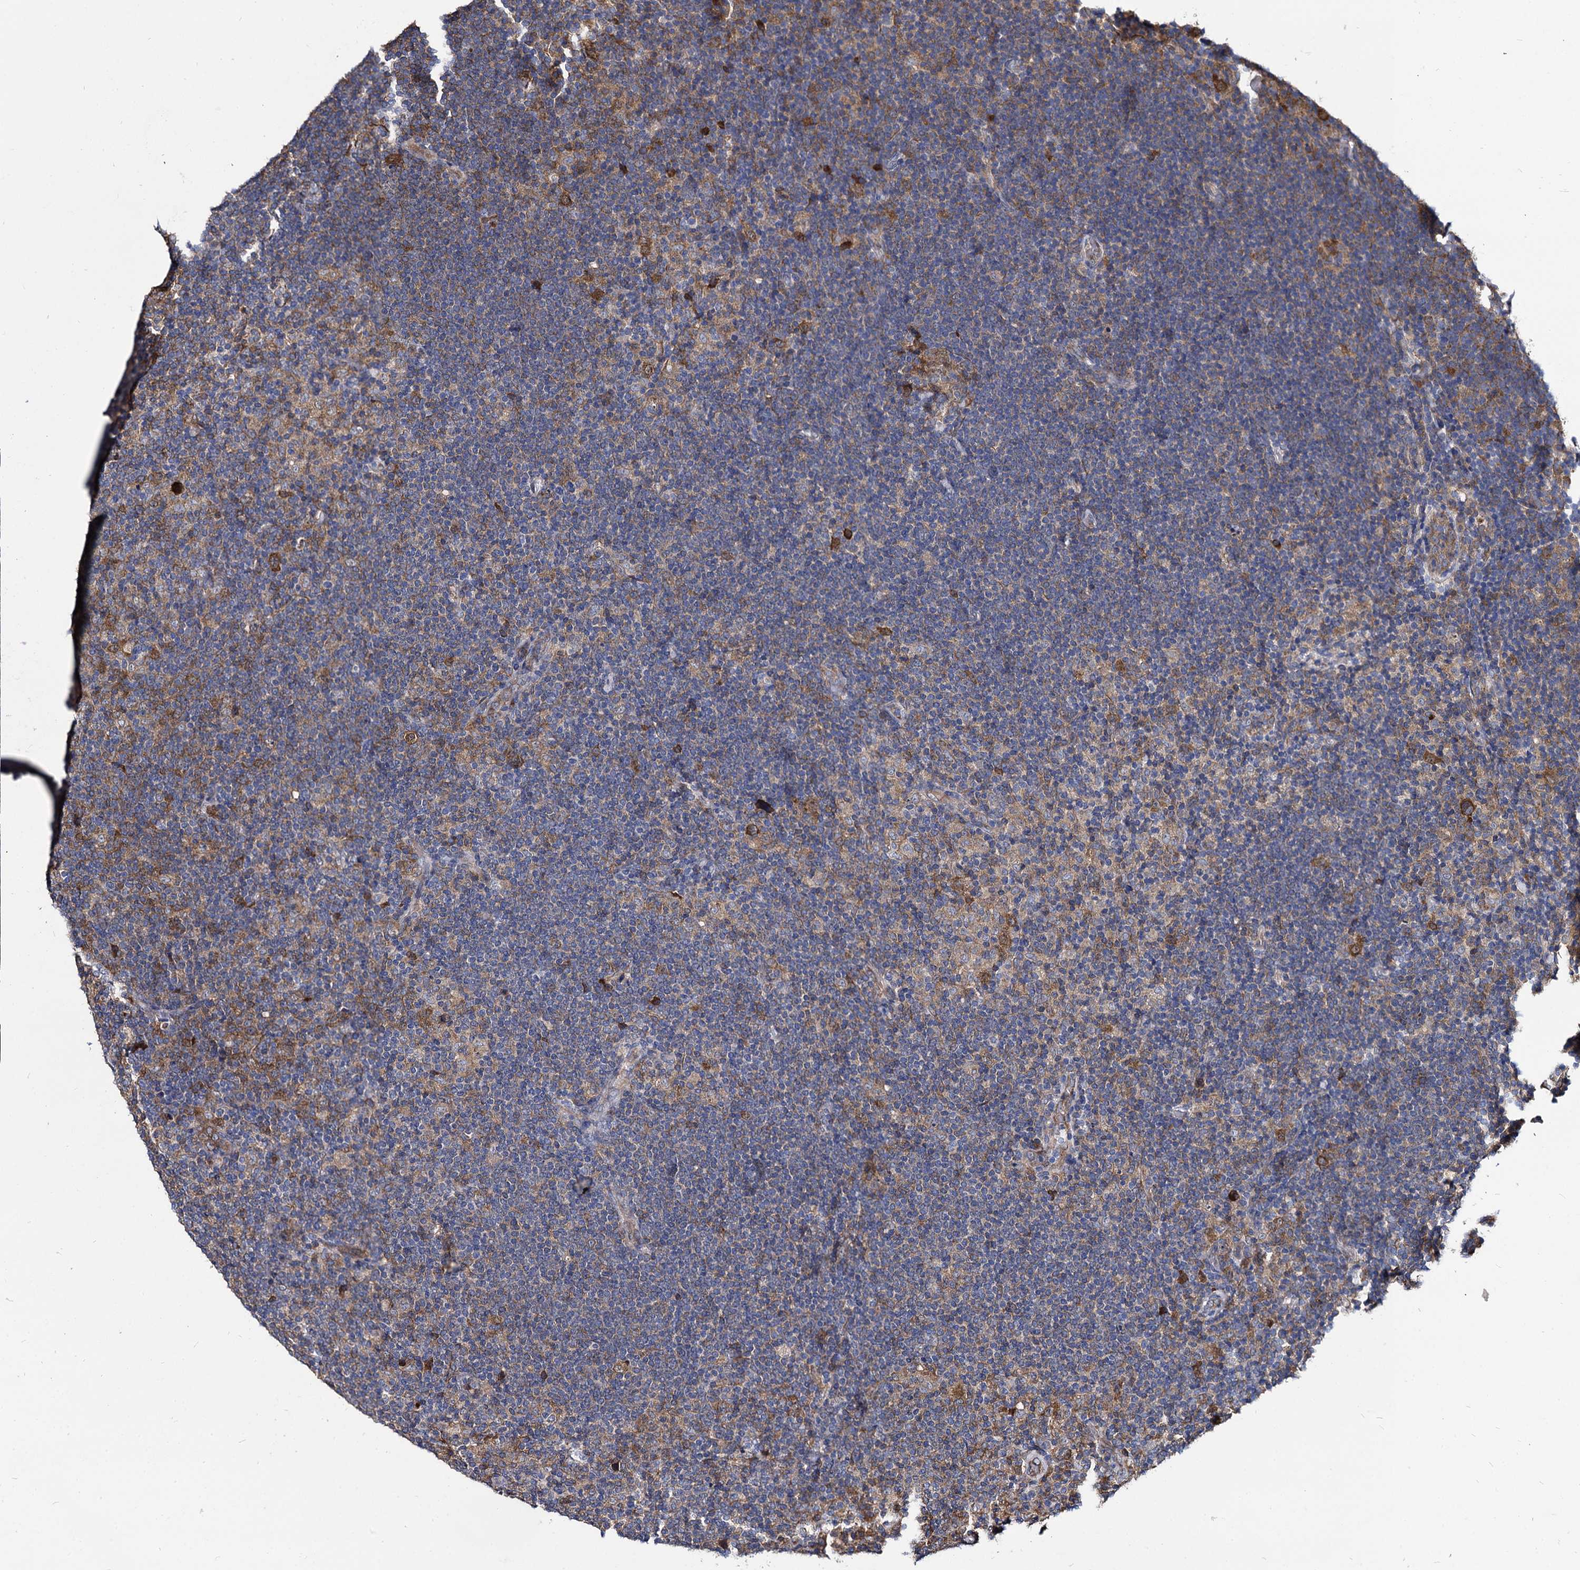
{"staining": {"intensity": "strong", "quantity": ">75%", "location": "cytoplasmic/membranous"}, "tissue": "lymphoma", "cell_type": "Tumor cells", "image_type": "cancer", "snomed": [{"axis": "morphology", "description": "Hodgkin's disease, NOS"}, {"axis": "topography", "description": "Lymph node"}], "caption": "Immunohistochemical staining of lymphoma reveals high levels of strong cytoplasmic/membranous protein staining in approximately >75% of tumor cells.", "gene": "NME1", "patient": {"sex": "female", "age": 57}}